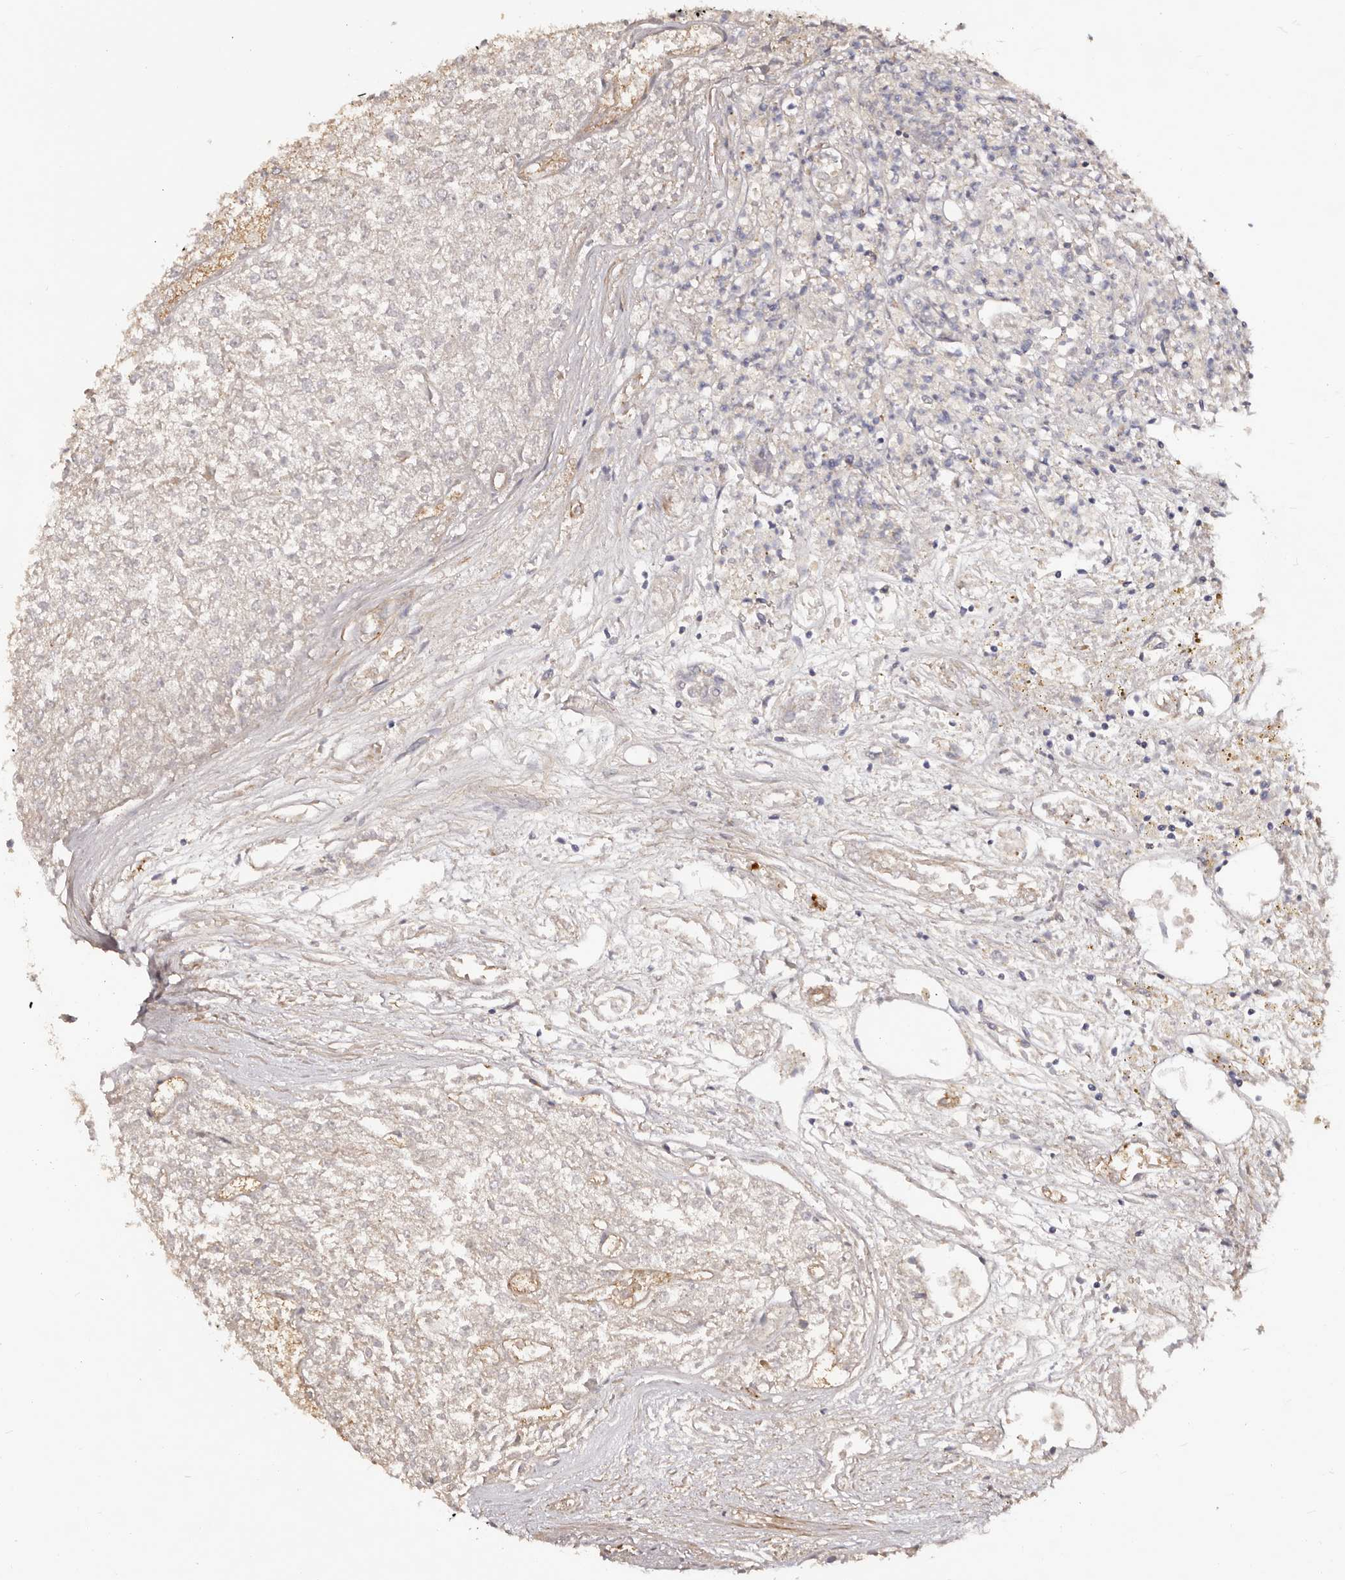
{"staining": {"intensity": "negative", "quantity": "none", "location": "none"}, "tissue": "renal cancer", "cell_type": "Tumor cells", "image_type": "cancer", "snomed": [{"axis": "morphology", "description": "Adenocarcinoma, NOS"}, {"axis": "topography", "description": "Kidney"}], "caption": "A high-resolution image shows immunohistochemistry (IHC) staining of renal cancer (adenocarcinoma), which shows no significant positivity in tumor cells.", "gene": "GTPBP1", "patient": {"sex": "female", "age": 54}}